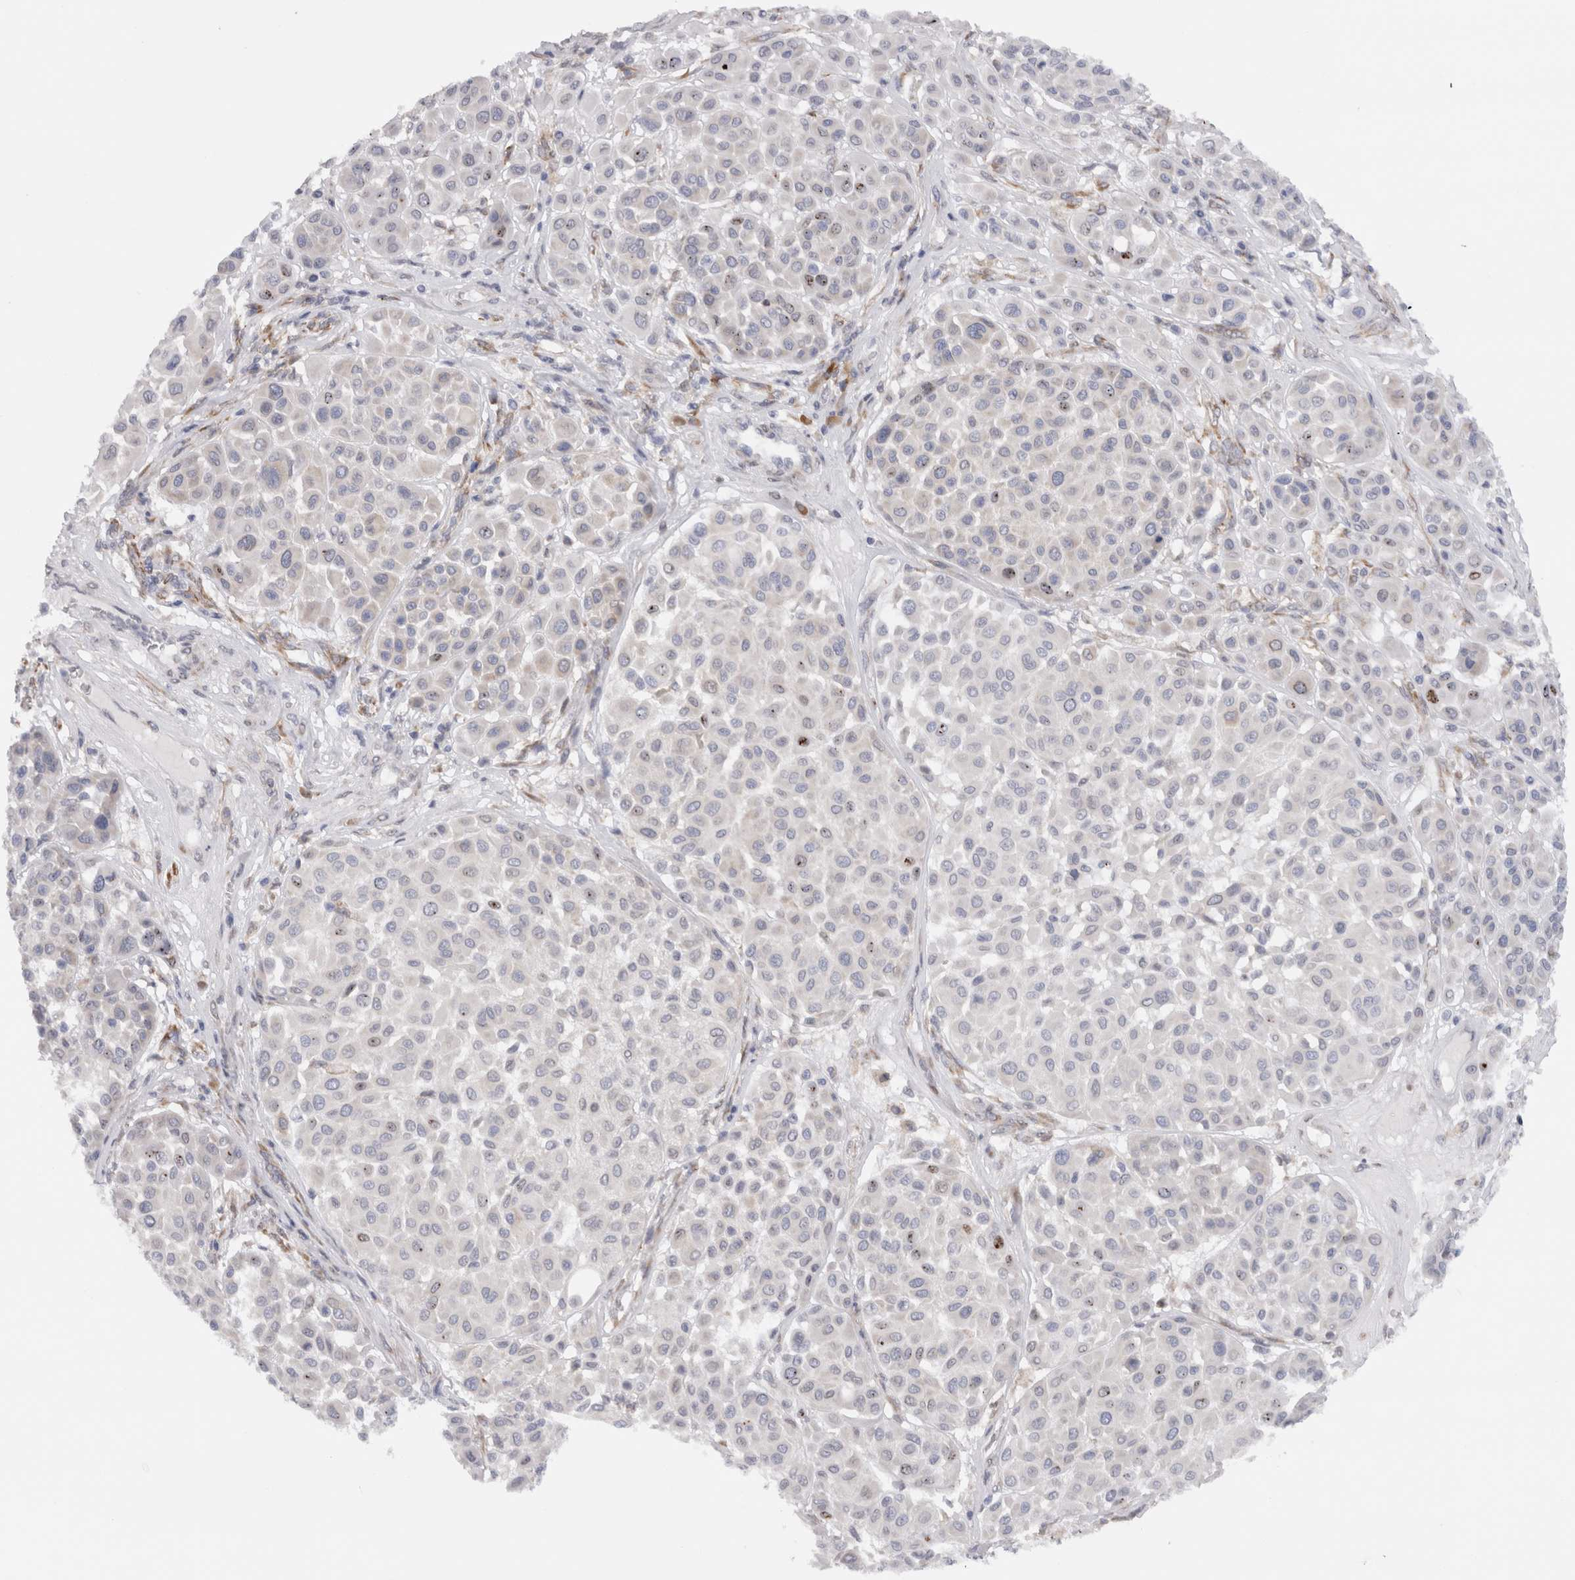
{"staining": {"intensity": "negative", "quantity": "none", "location": "none"}, "tissue": "melanoma", "cell_type": "Tumor cells", "image_type": "cancer", "snomed": [{"axis": "morphology", "description": "Malignant melanoma, Metastatic site"}, {"axis": "topography", "description": "Soft tissue"}], "caption": "Human malignant melanoma (metastatic site) stained for a protein using immunohistochemistry (IHC) reveals no positivity in tumor cells.", "gene": "VCPIP1", "patient": {"sex": "male", "age": 41}}